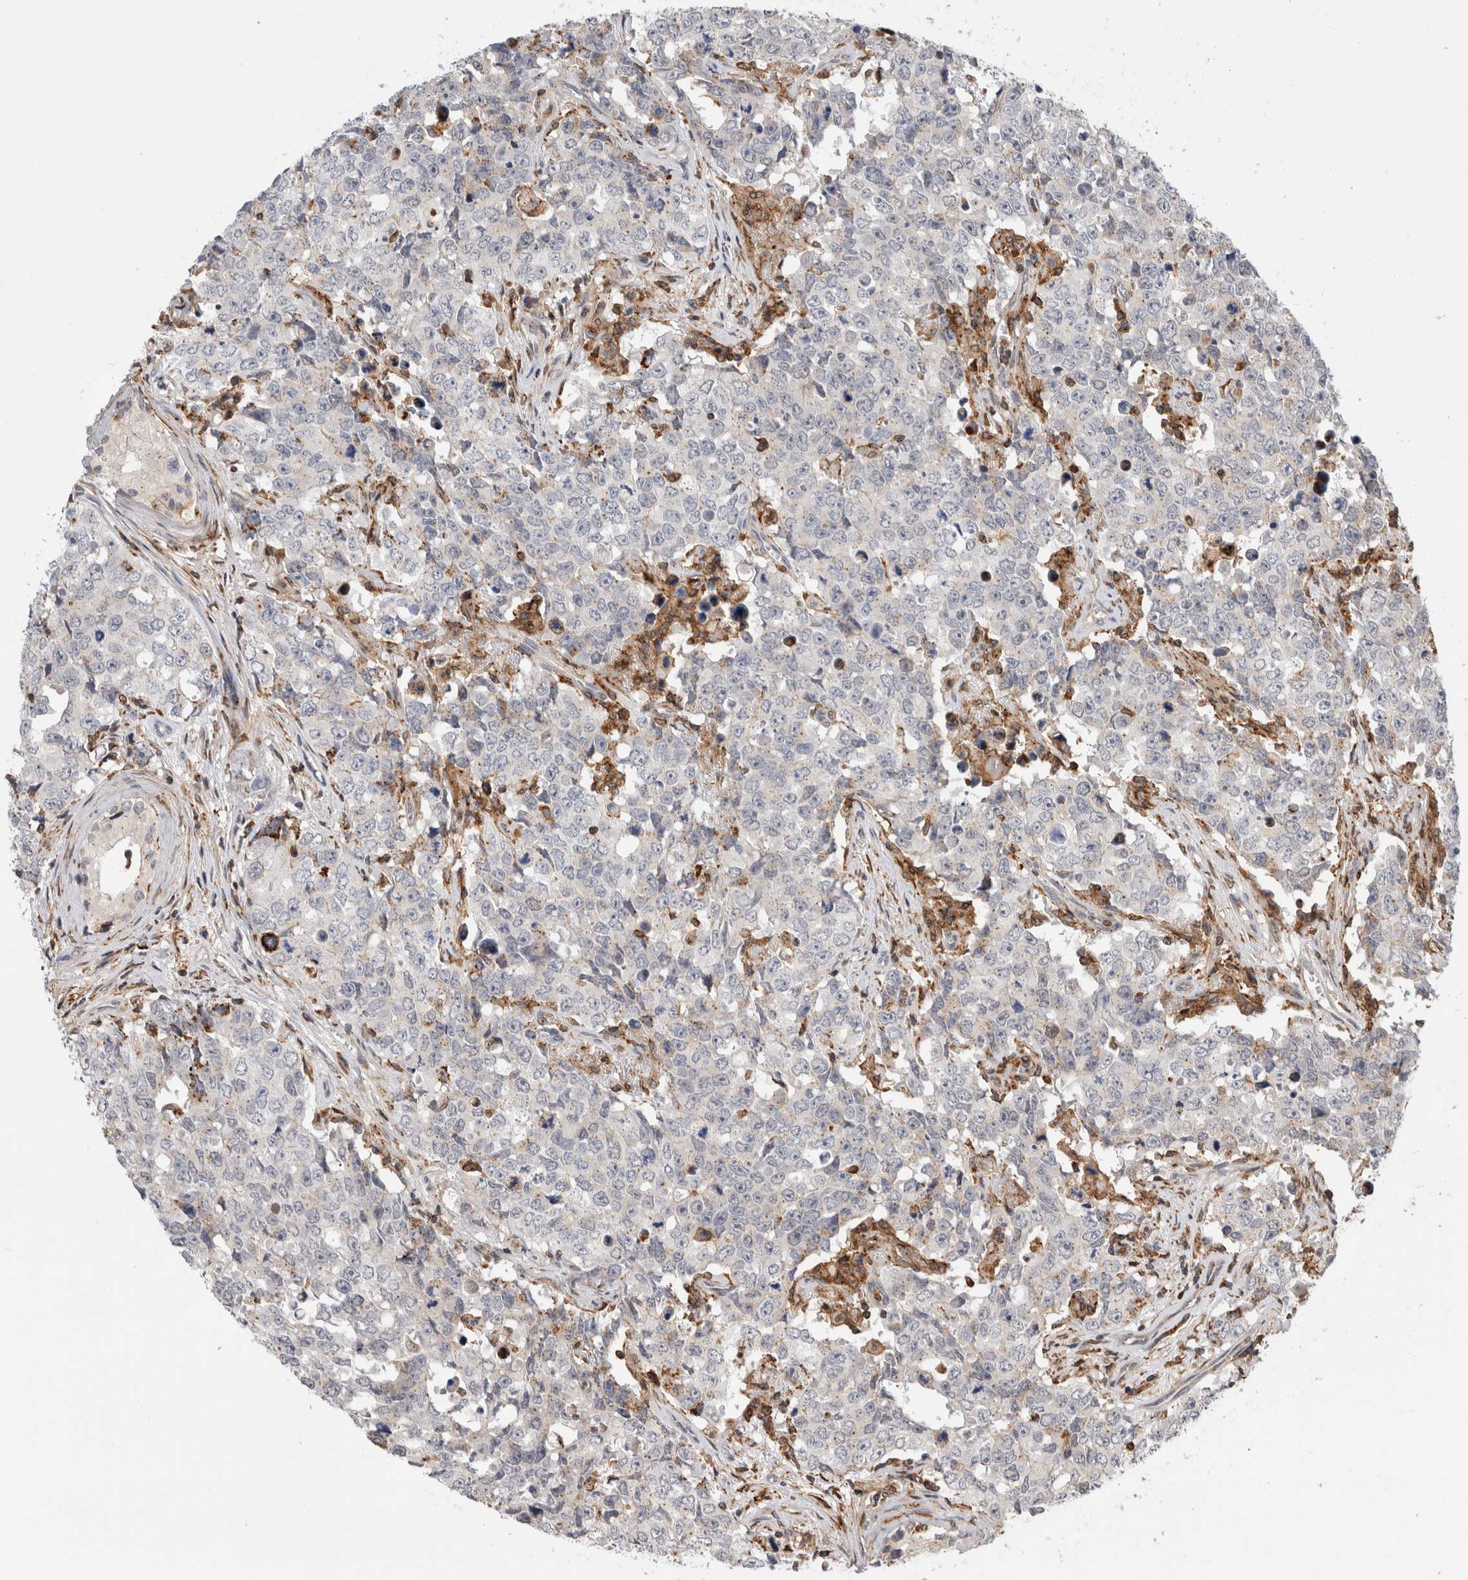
{"staining": {"intensity": "negative", "quantity": "none", "location": "none"}, "tissue": "testis cancer", "cell_type": "Tumor cells", "image_type": "cancer", "snomed": [{"axis": "morphology", "description": "Carcinoma, Embryonal, NOS"}, {"axis": "topography", "description": "Testis"}], "caption": "High magnification brightfield microscopy of testis cancer (embryonal carcinoma) stained with DAB (brown) and counterstained with hematoxylin (blue): tumor cells show no significant expression. The staining is performed using DAB (3,3'-diaminobenzidine) brown chromogen with nuclei counter-stained in using hematoxylin.", "gene": "CCDC88B", "patient": {"sex": "male", "age": 28}}